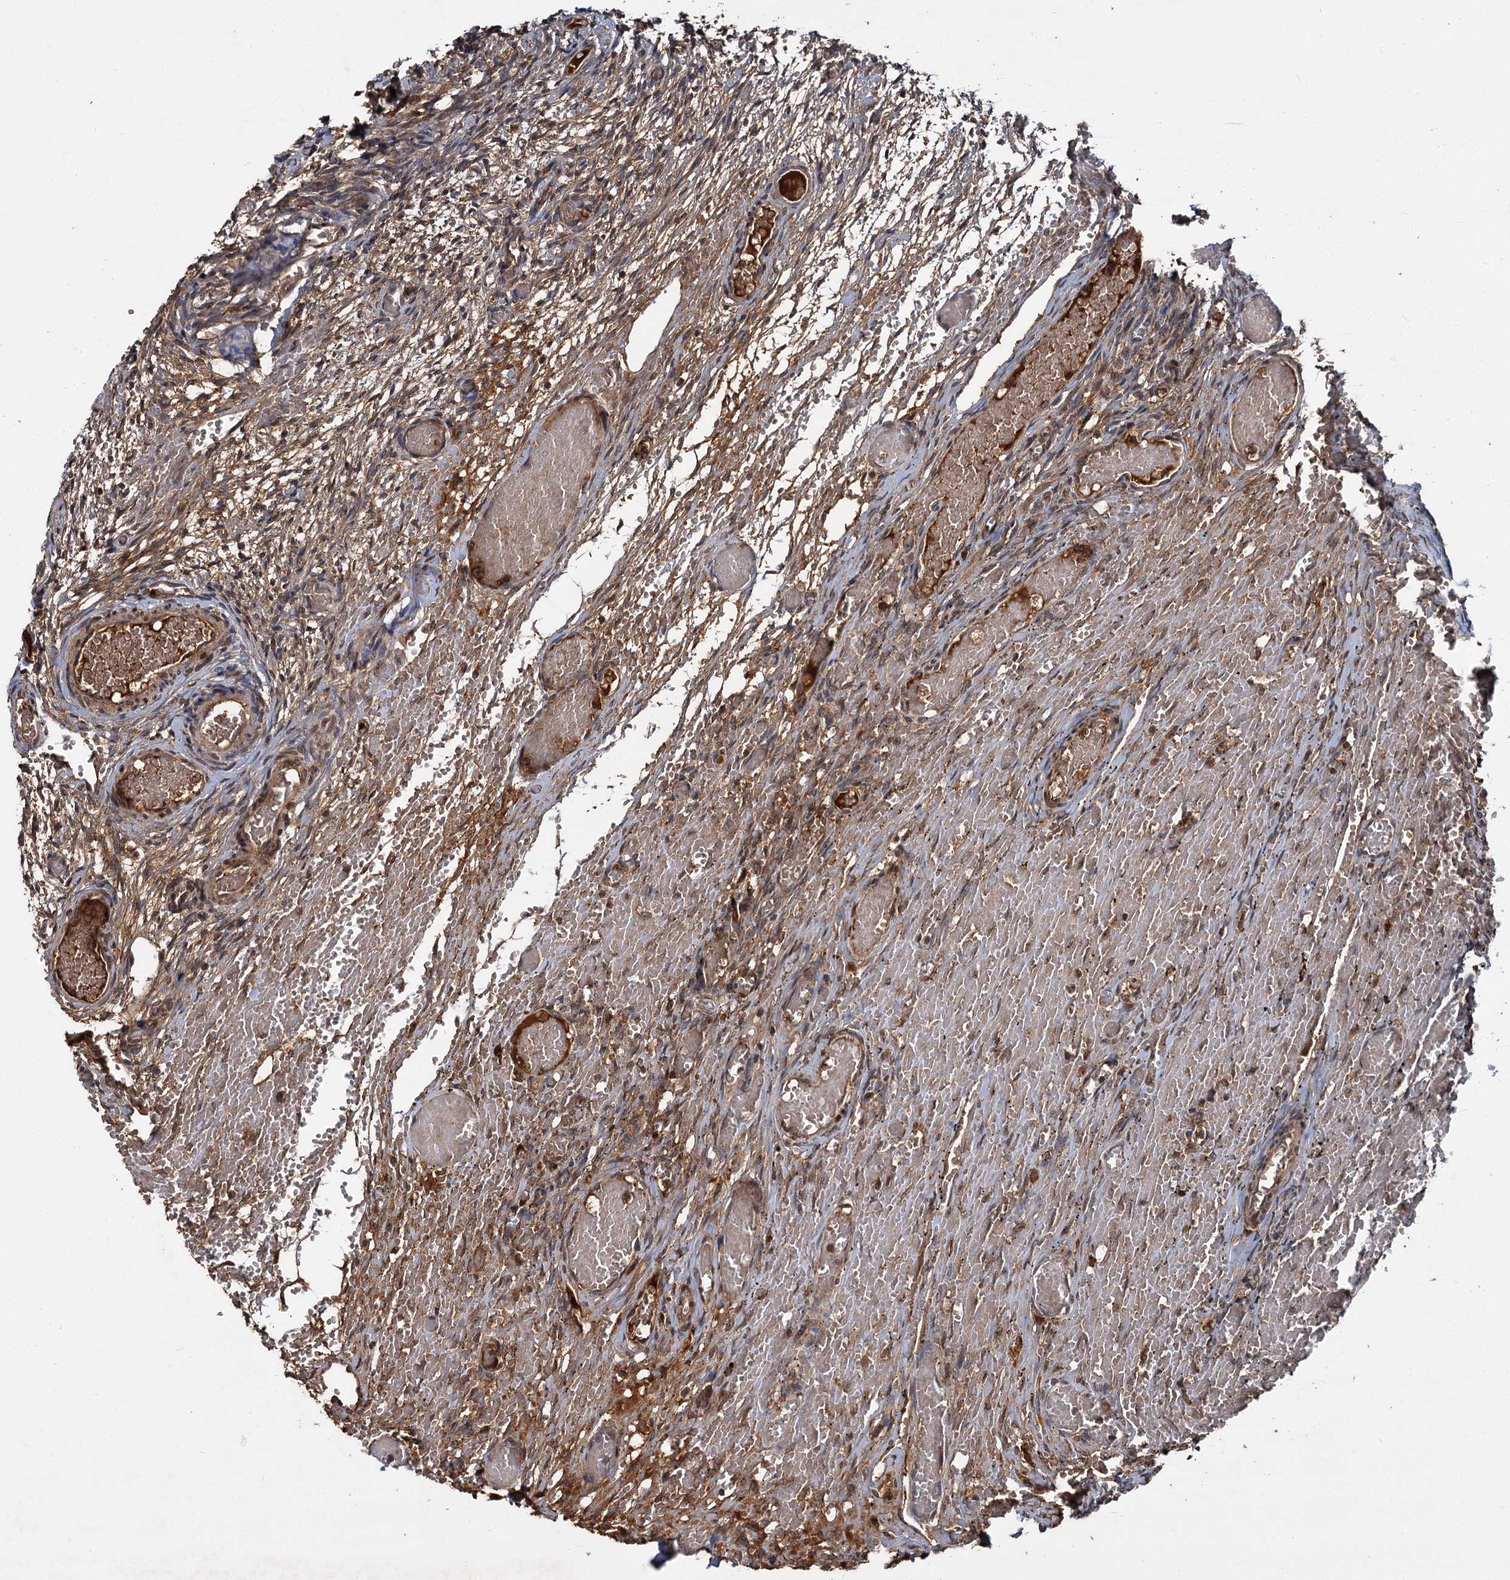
{"staining": {"intensity": "weak", "quantity": "<25%", "location": "nuclear"}, "tissue": "ovary", "cell_type": "Ovarian stroma cells", "image_type": "normal", "snomed": [{"axis": "morphology", "description": "Adenocarcinoma, NOS"}, {"axis": "topography", "description": "Endometrium"}], "caption": "Histopathology image shows no significant protein positivity in ovarian stroma cells of benign ovary.", "gene": "MBD6", "patient": {"sex": "female", "age": 32}}